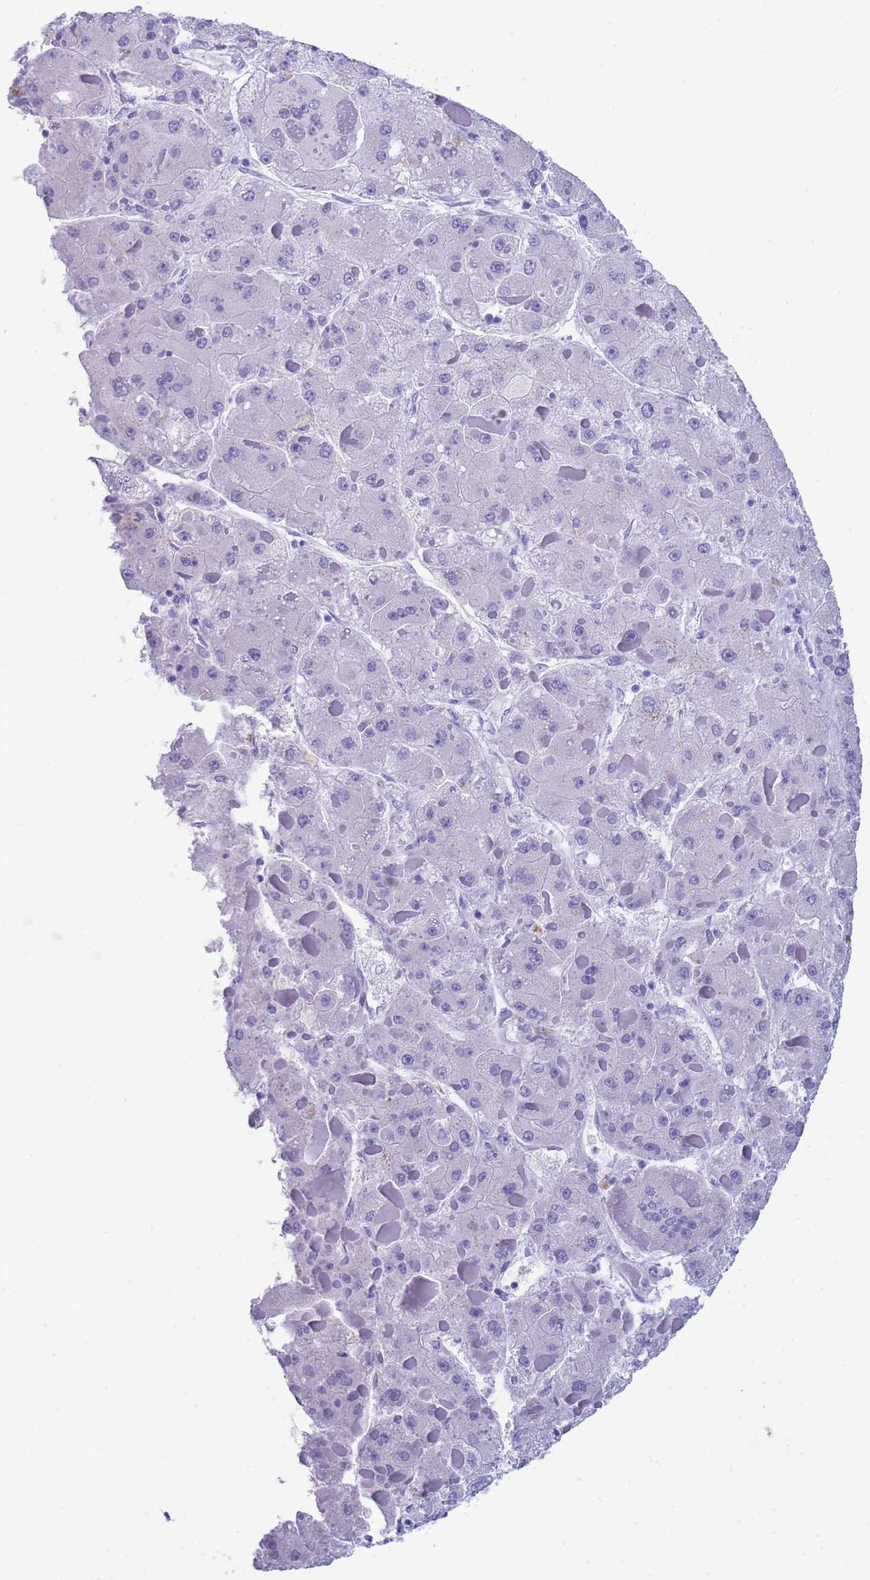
{"staining": {"intensity": "negative", "quantity": "none", "location": "none"}, "tissue": "liver cancer", "cell_type": "Tumor cells", "image_type": "cancer", "snomed": [{"axis": "morphology", "description": "Carcinoma, Hepatocellular, NOS"}, {"axis": "topography", "description": "Liver"}], "caption": "An immunohistochemistry (IHC) histopathology image of hepatocellular carcinoma (liver) is shown. There is no staining in tumor cells of hepatocellular carcinoma (liver).", "gene": "USP38", "patient": {"sex": "female", "age": 73}}